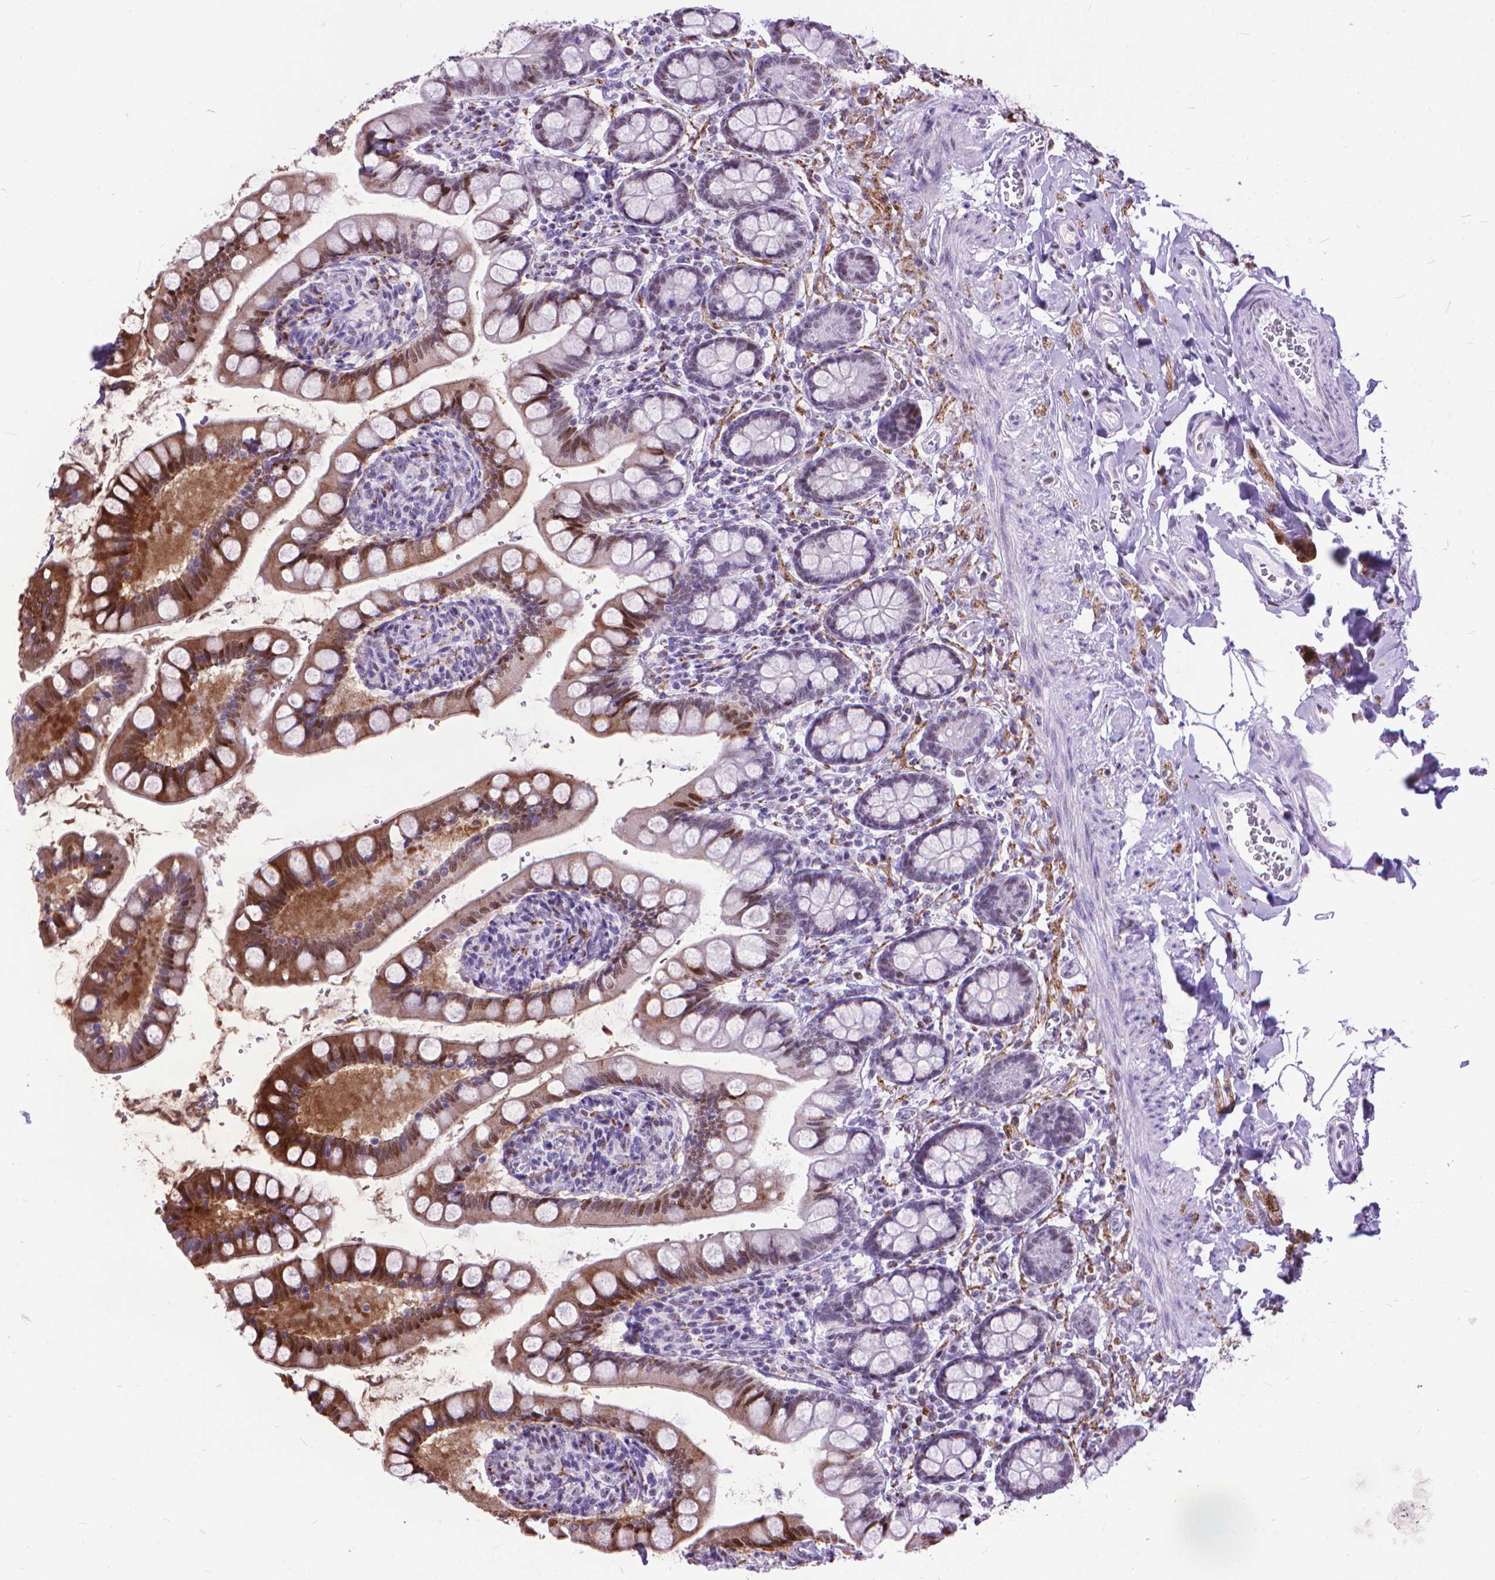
{"staining": {"intensity": "moderate", "quantity": ">75%", "location": "nuclear"}, "tissue": "small intestine", "cell_type": "Glandular cells", "image_type": "normal", "snomed": [{"axis": "morphology", "description": "Normal tissue, NOS"}, {"axis": "topography", "description": "Small intestine"}], "caption": "The micrograph shows a brown stain indicating the presence of a protein in the nuclear of glandular cells in small intestine. Using DAB (brown) and hematoxylin (blue) stains, captured at high magnification using brightfield microscopy.", "gene": "POLE4", "patient": {"sex": "female", "age": 56}}